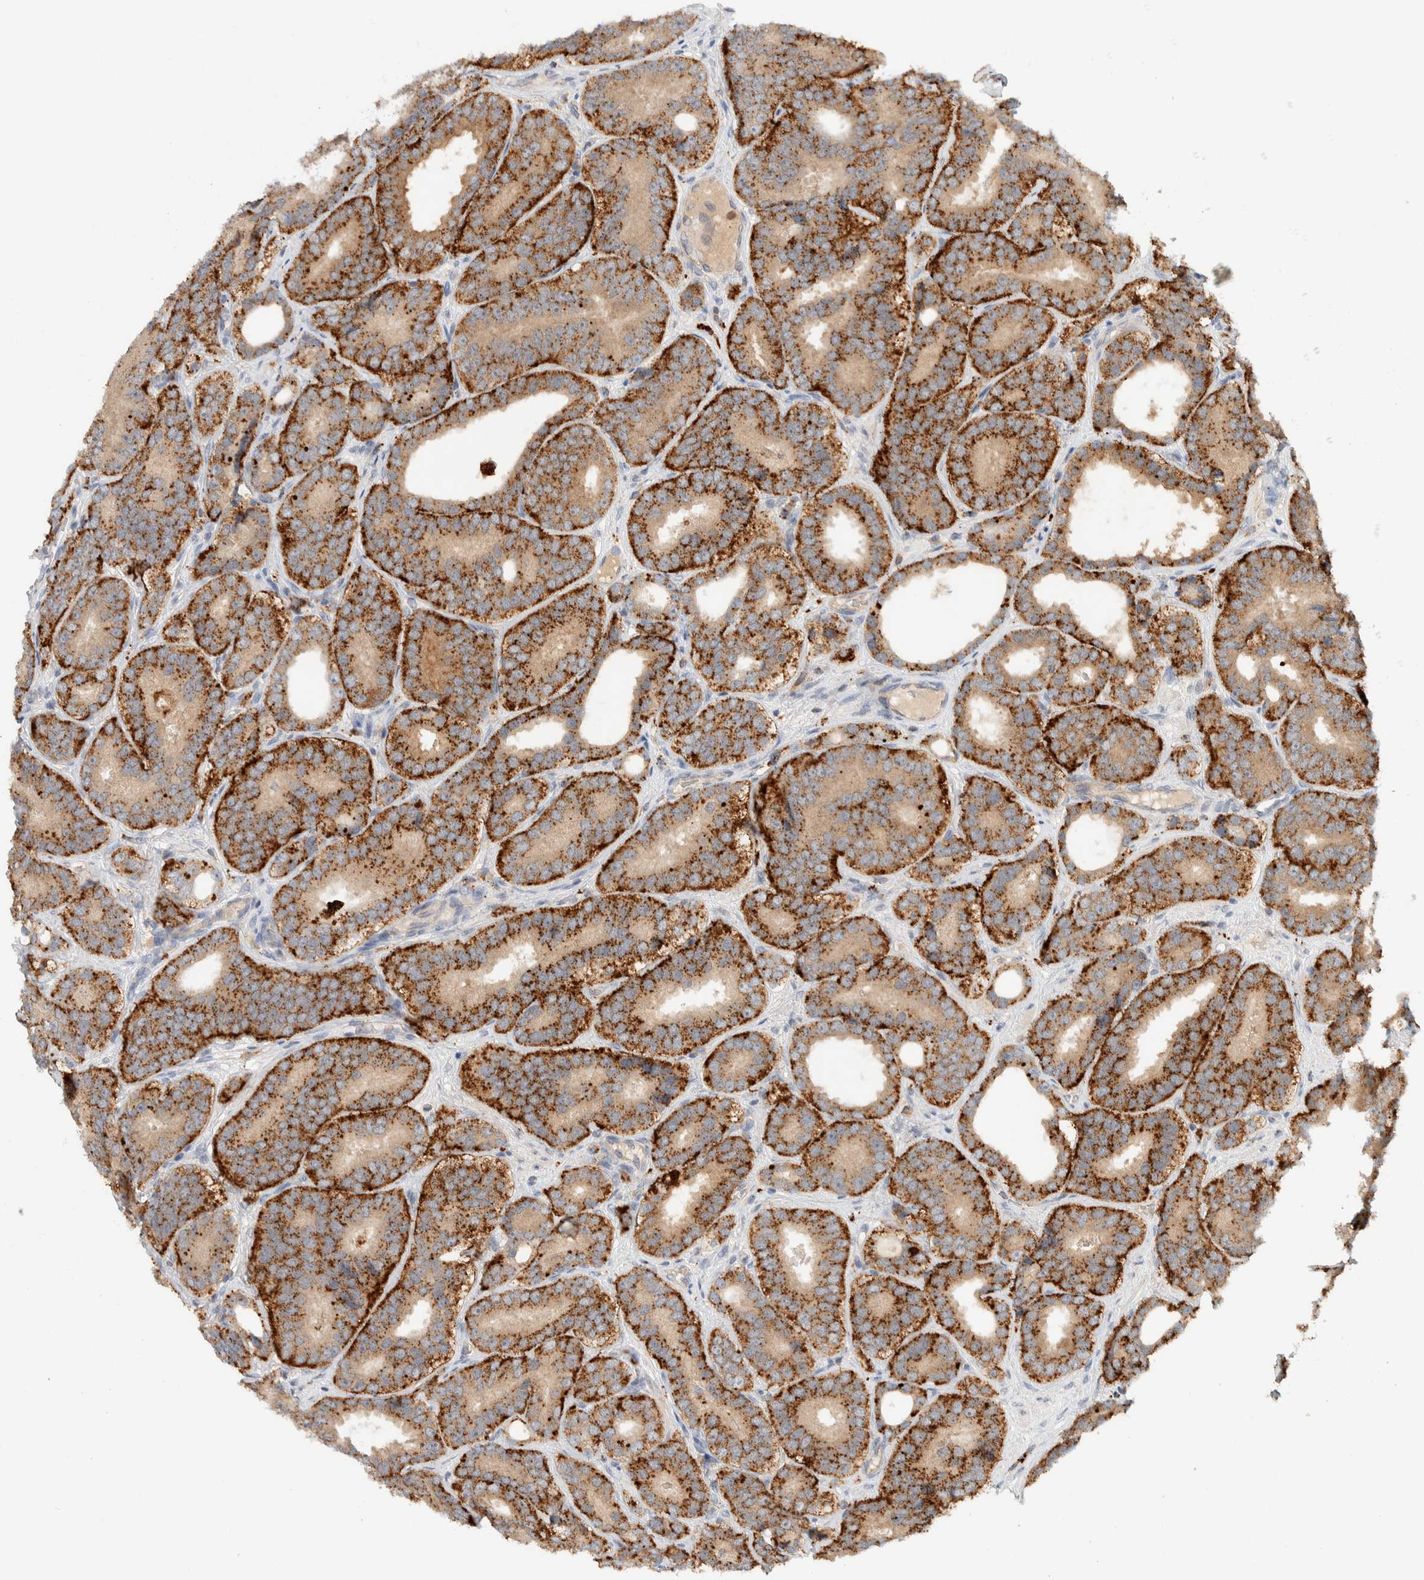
{"staining": {"intensity": "strong", "quantity": ">75%", "location": "cytoplasmic/membranous"}, "tissue": "prostate cancer", "cell_type": "Tumor cells", "image_type": "cancer", "snomed": [{"axis": "morphology", "description": "Adenocarcinoma, High grade"}, {"axis": "topography", "description": "Prostate"}], "caption": "High-power microscopy captured an IHC micrograph of prostate adenocarcinoma (high-grade), revealing strong cytoplasmic/membranous positivity in approximately >75% of tumor cells.", "gene": "GCLM", "patient": {"sex": "male", "age": 56}}